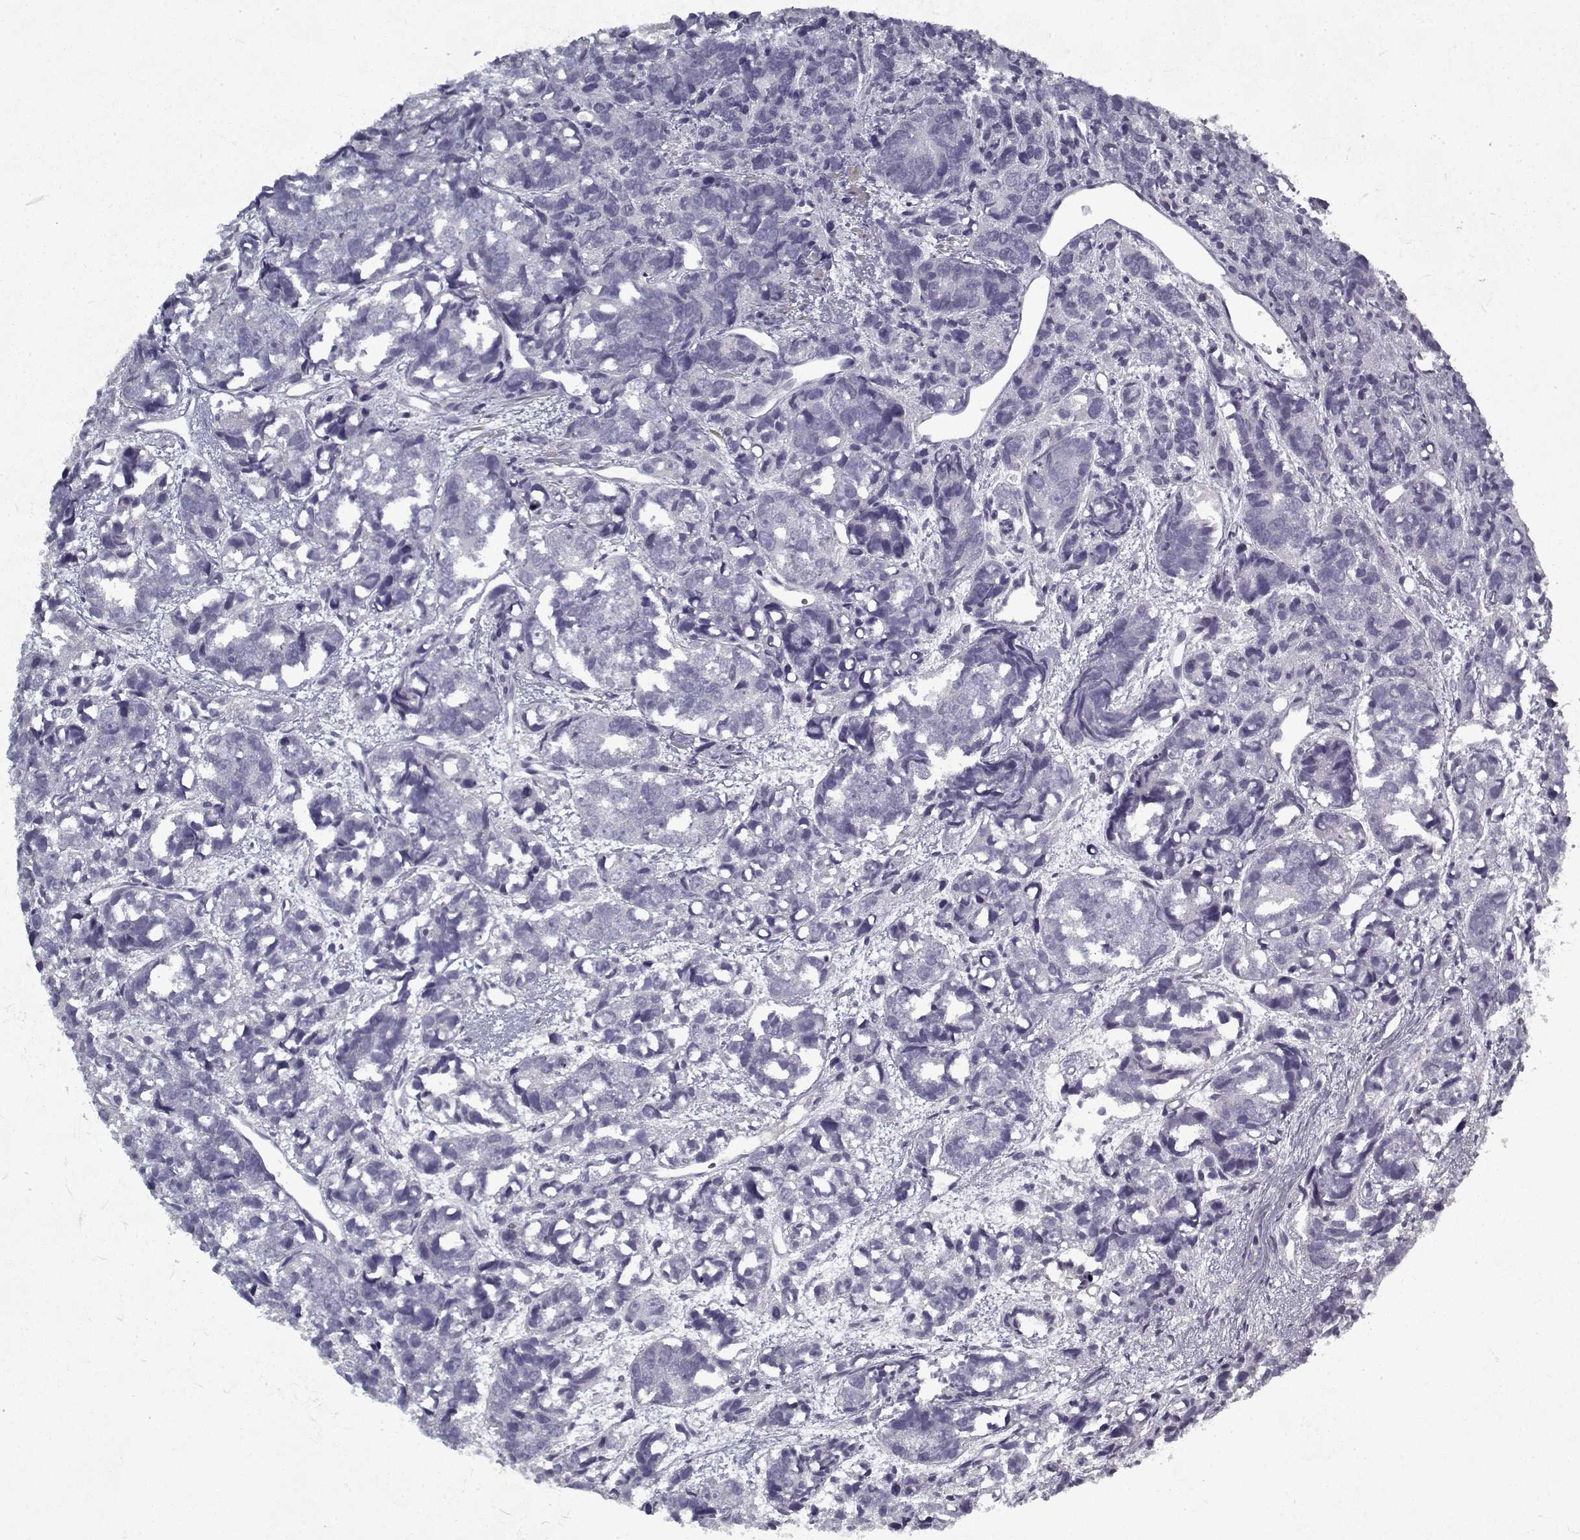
{"staining": {"intensity": "negative", "quantity": "none", "location": "none"}, "tissue": "prostate cancer", "cell_type": "Tumor cells", "image_type": "cancer", "snomed": [{"axis": "morphology", "description": "Adenocarcinoma, High grade"}, {"axis": "topography", "description": "Prostate"}], "caption": "High power microscopy photomicrograph of an immunohistochemistry micrograph of prostate high-grade adenocarcinoma, revealing no significant expression in tumor cells. (DAB immunohistochemistry with hematoxylin counter stain).", "gene": "RNF32", "patient": {"sex": "male", "age": 77}}